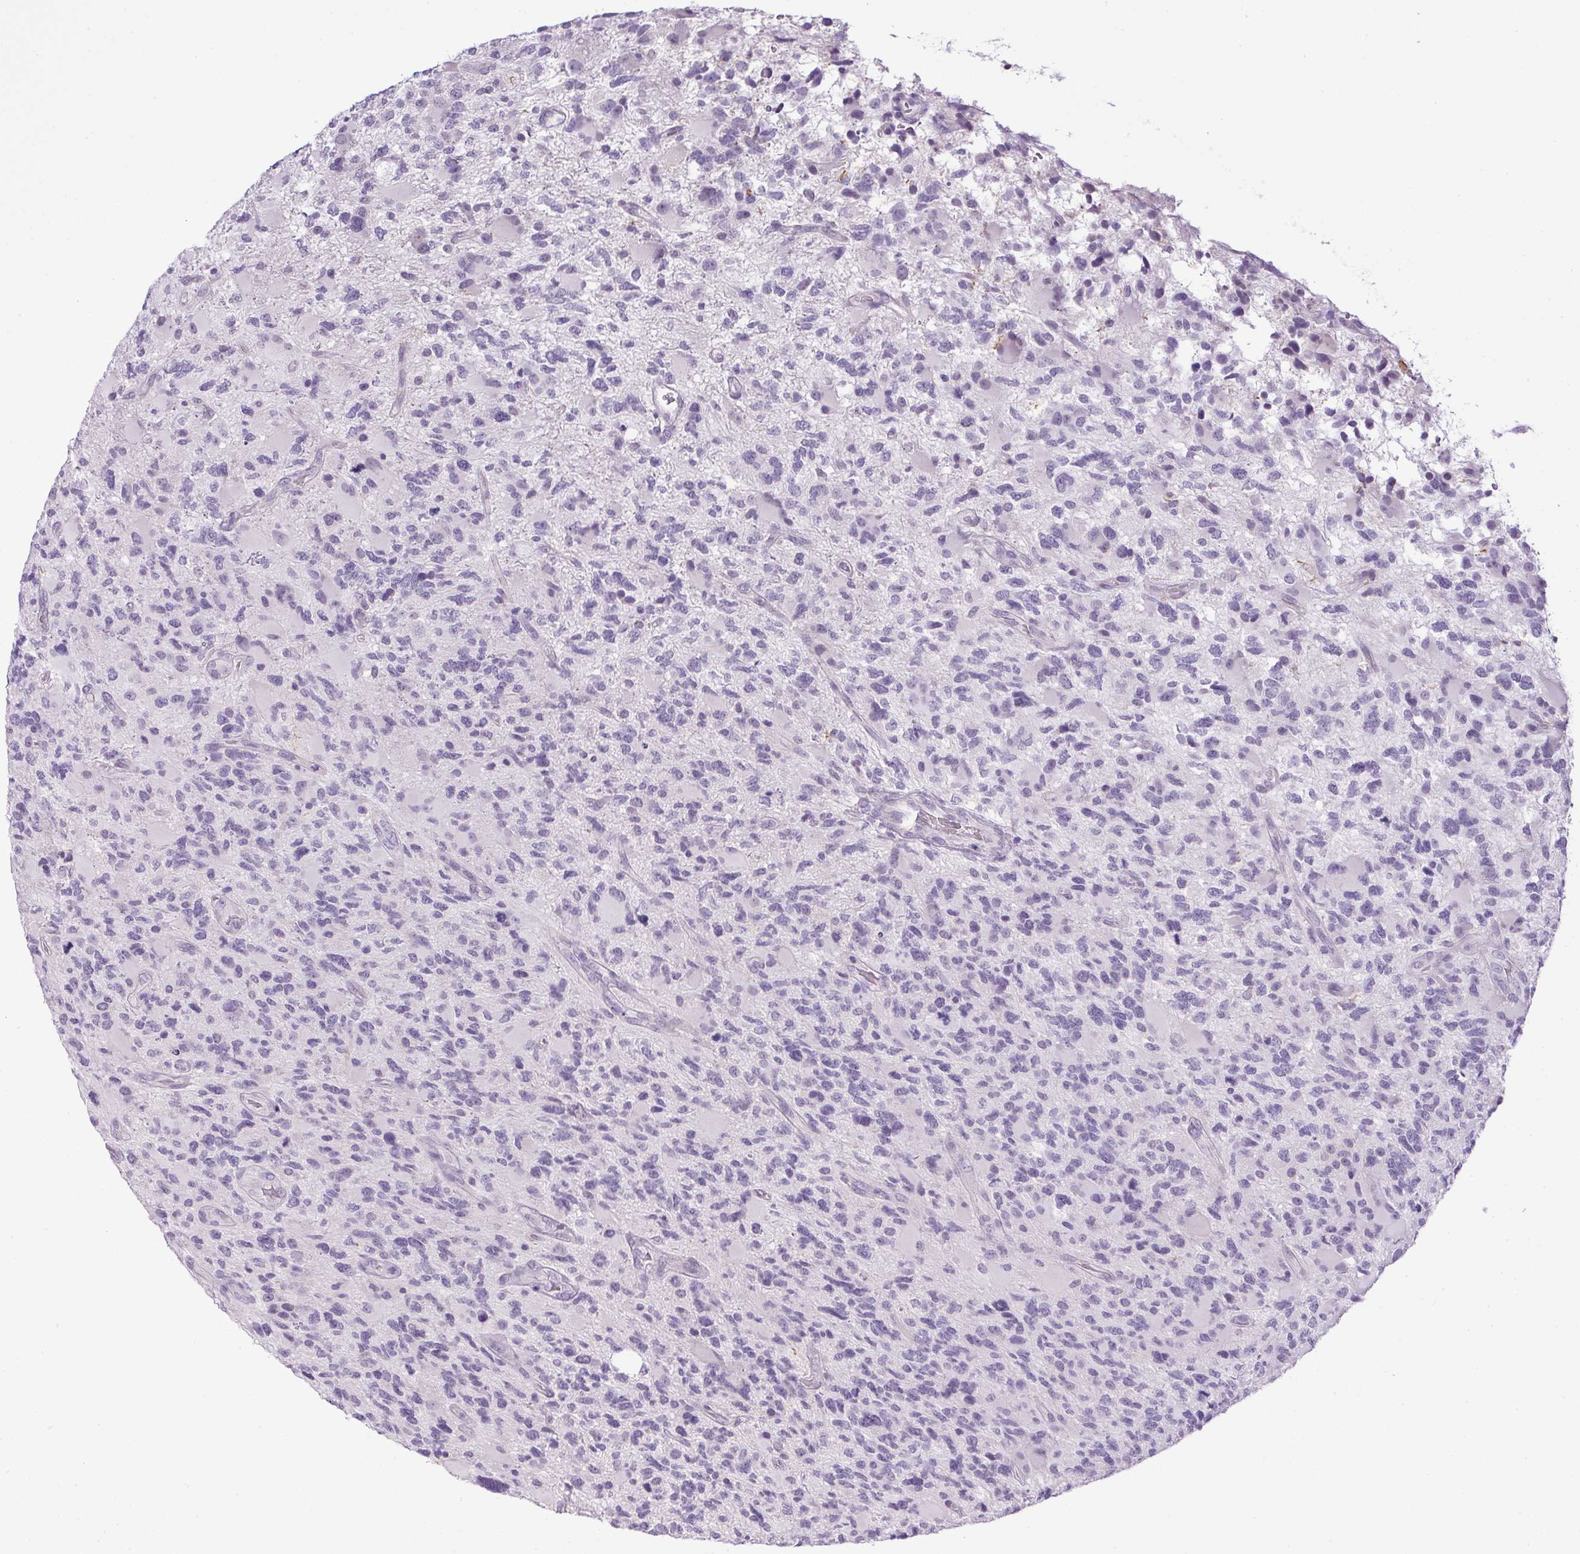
{"staining": {"intensity": "negative", "quantity": "none", "location": "none"}, "tissue": "glioma", "cell_type": "Tumor cells", "image_type": "cancer", "snomed": [{"axis": "morphology", "description": "Glioma, malignant, High grade"}, {"axis": "topography", "description": "Brain"}], "caption": "Tumor cells are negative for brown protein staining in glioma.", "gene": "PRL", "patient": {"sex": "female", "age": 71}}